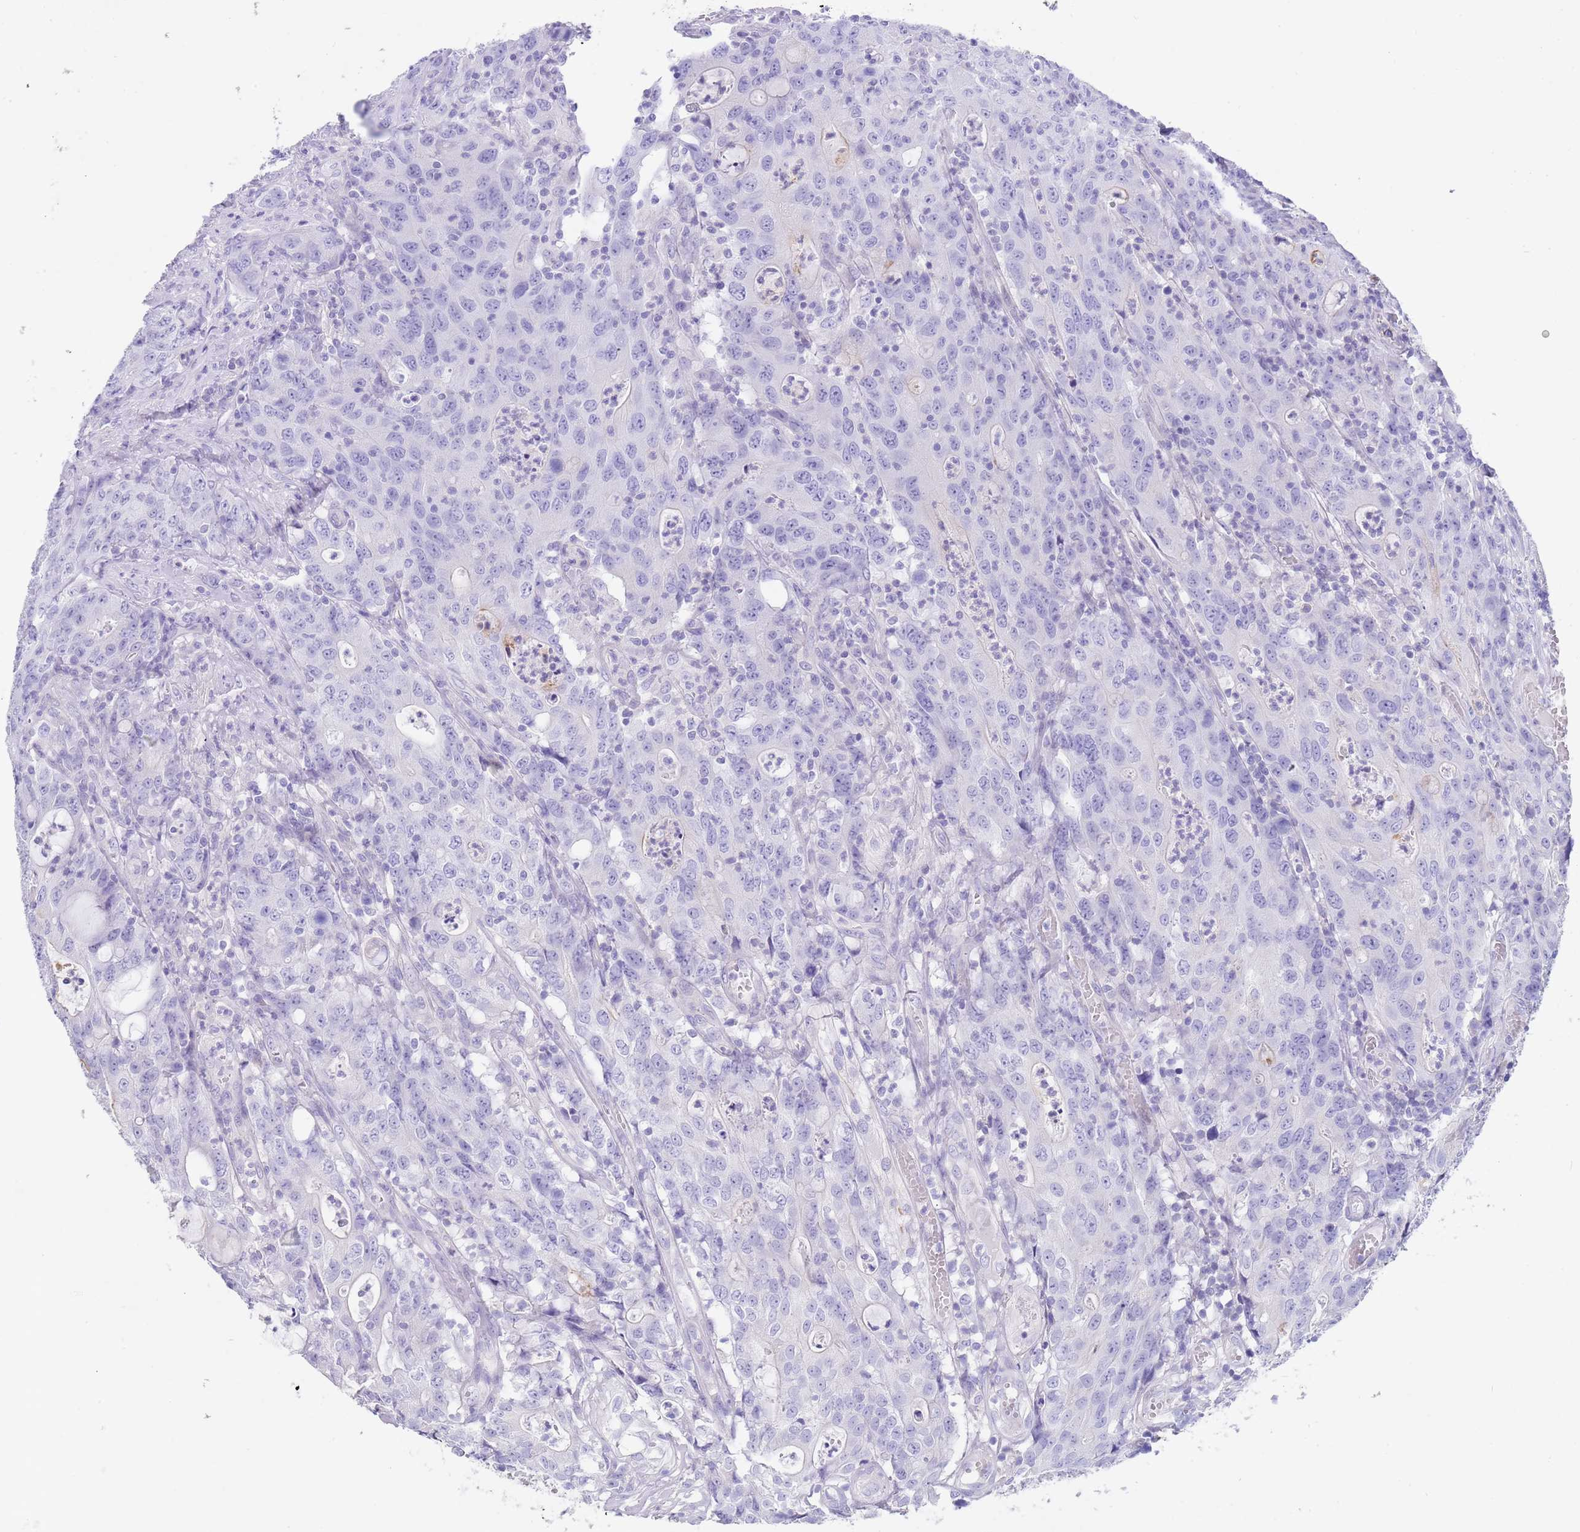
{"staining": {"intensity": "moderate", "quantity": "<25%", "location": "cytoplasmic/membranous"}, "tissue": "colorectal cancer", "cell_type": "Tumor cells", "image_type": "cancer", "snomed": [{"axis": "morphology", "description": "Adenocarcinoma, NOS"}, {"axis": "topography", "description": "Colon"}], "caption": "Colorectal cancer stained with IHC displays moderate cytoplasmic/membranous positivity in approximately <25% of tumor cells.", "gene": "CPXM2", "patient": {"sex": "male", "age": 83}}